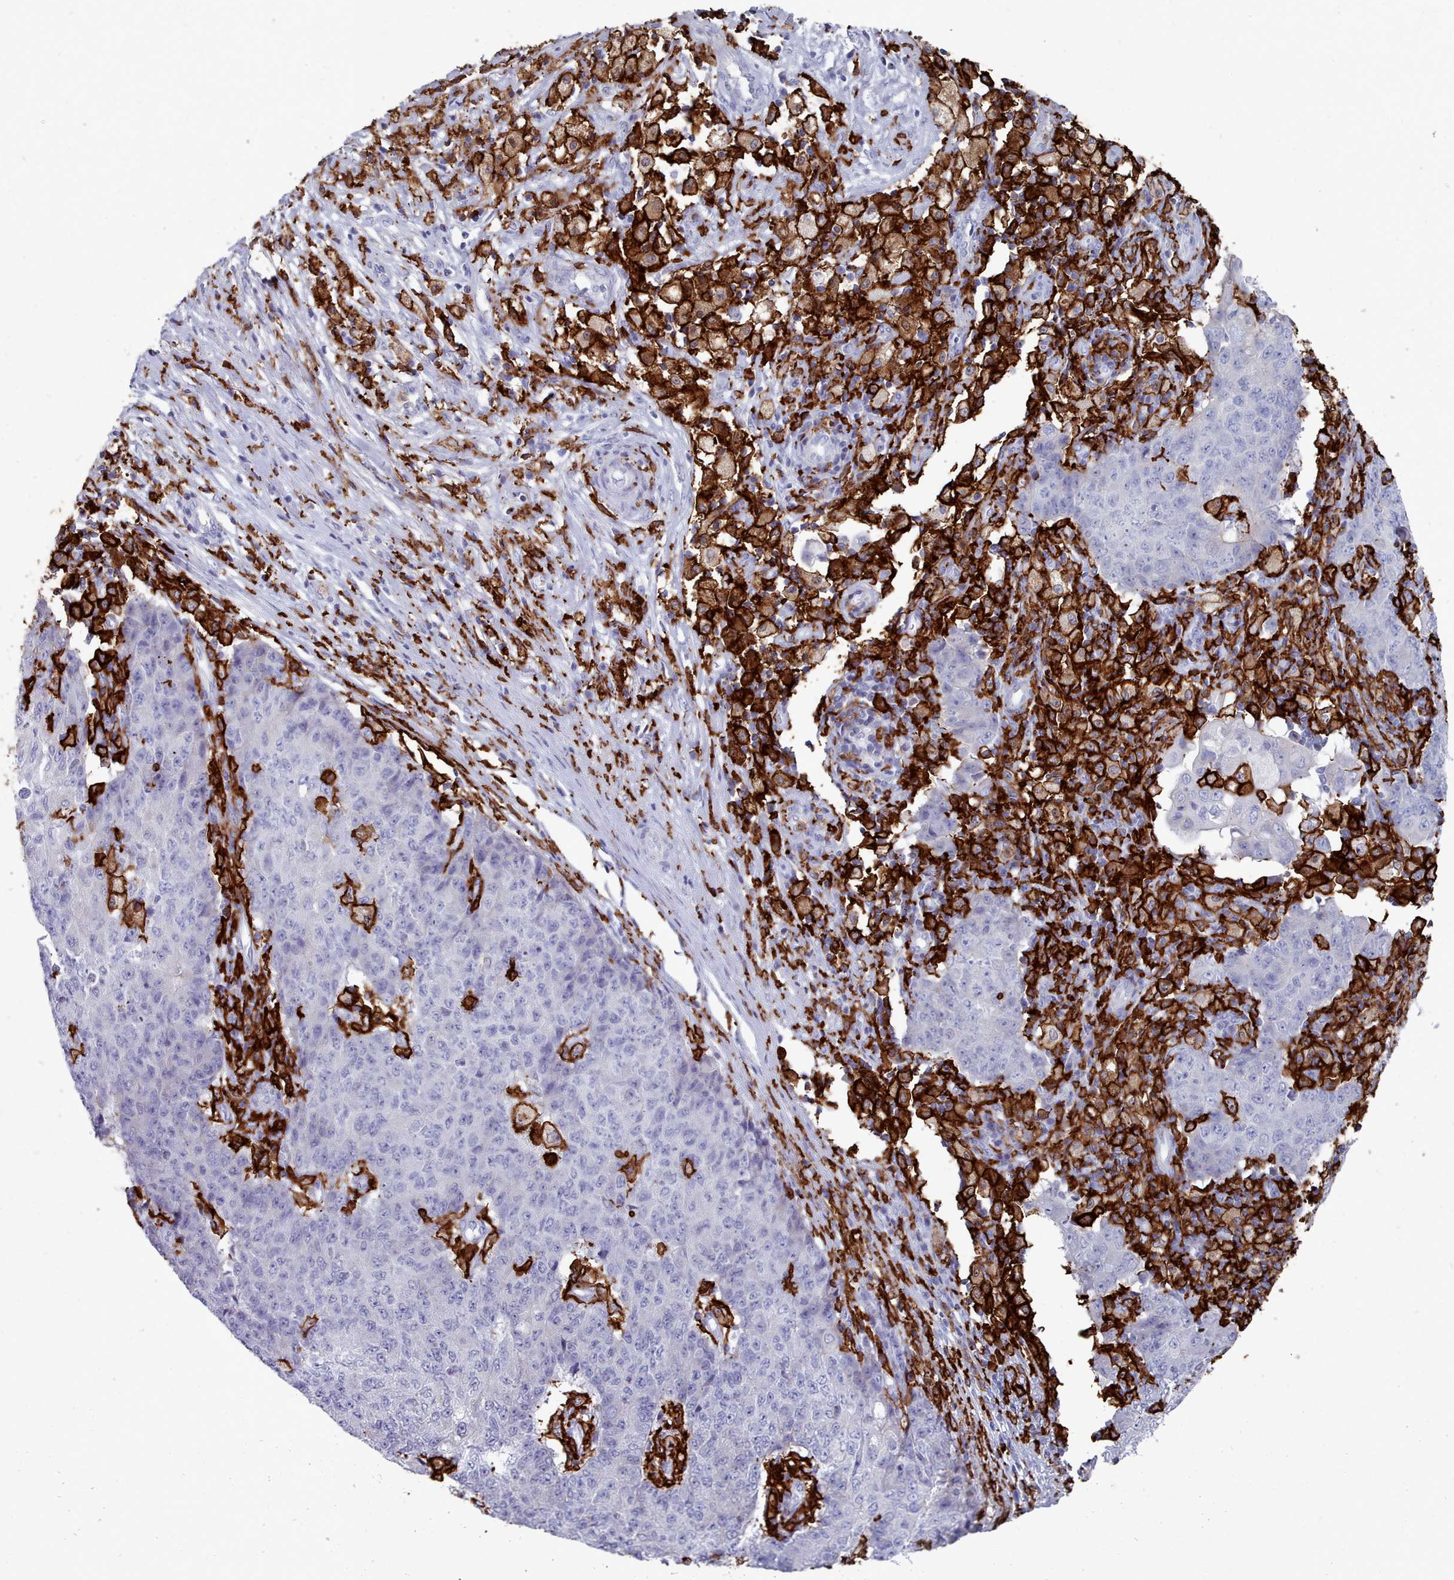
{"staining": {"intensity": "negative", "quantity": "none", "location": "none"}, "tissue": "ovarian cancer", "cell_type": "Tumor cells", "image_type": "cancer", "snomed": [{"axis": "morphology", "description": "Carcinoma, endometroid"}, {"axis": "topography", "description": "Ovary"}], "caption": "Micrograph shows no significant protein expression in tumor cells of endometroid carcinoma (ovarian).", "gene": "AIF1", "patient": {"sex": "female", "age": 42}}